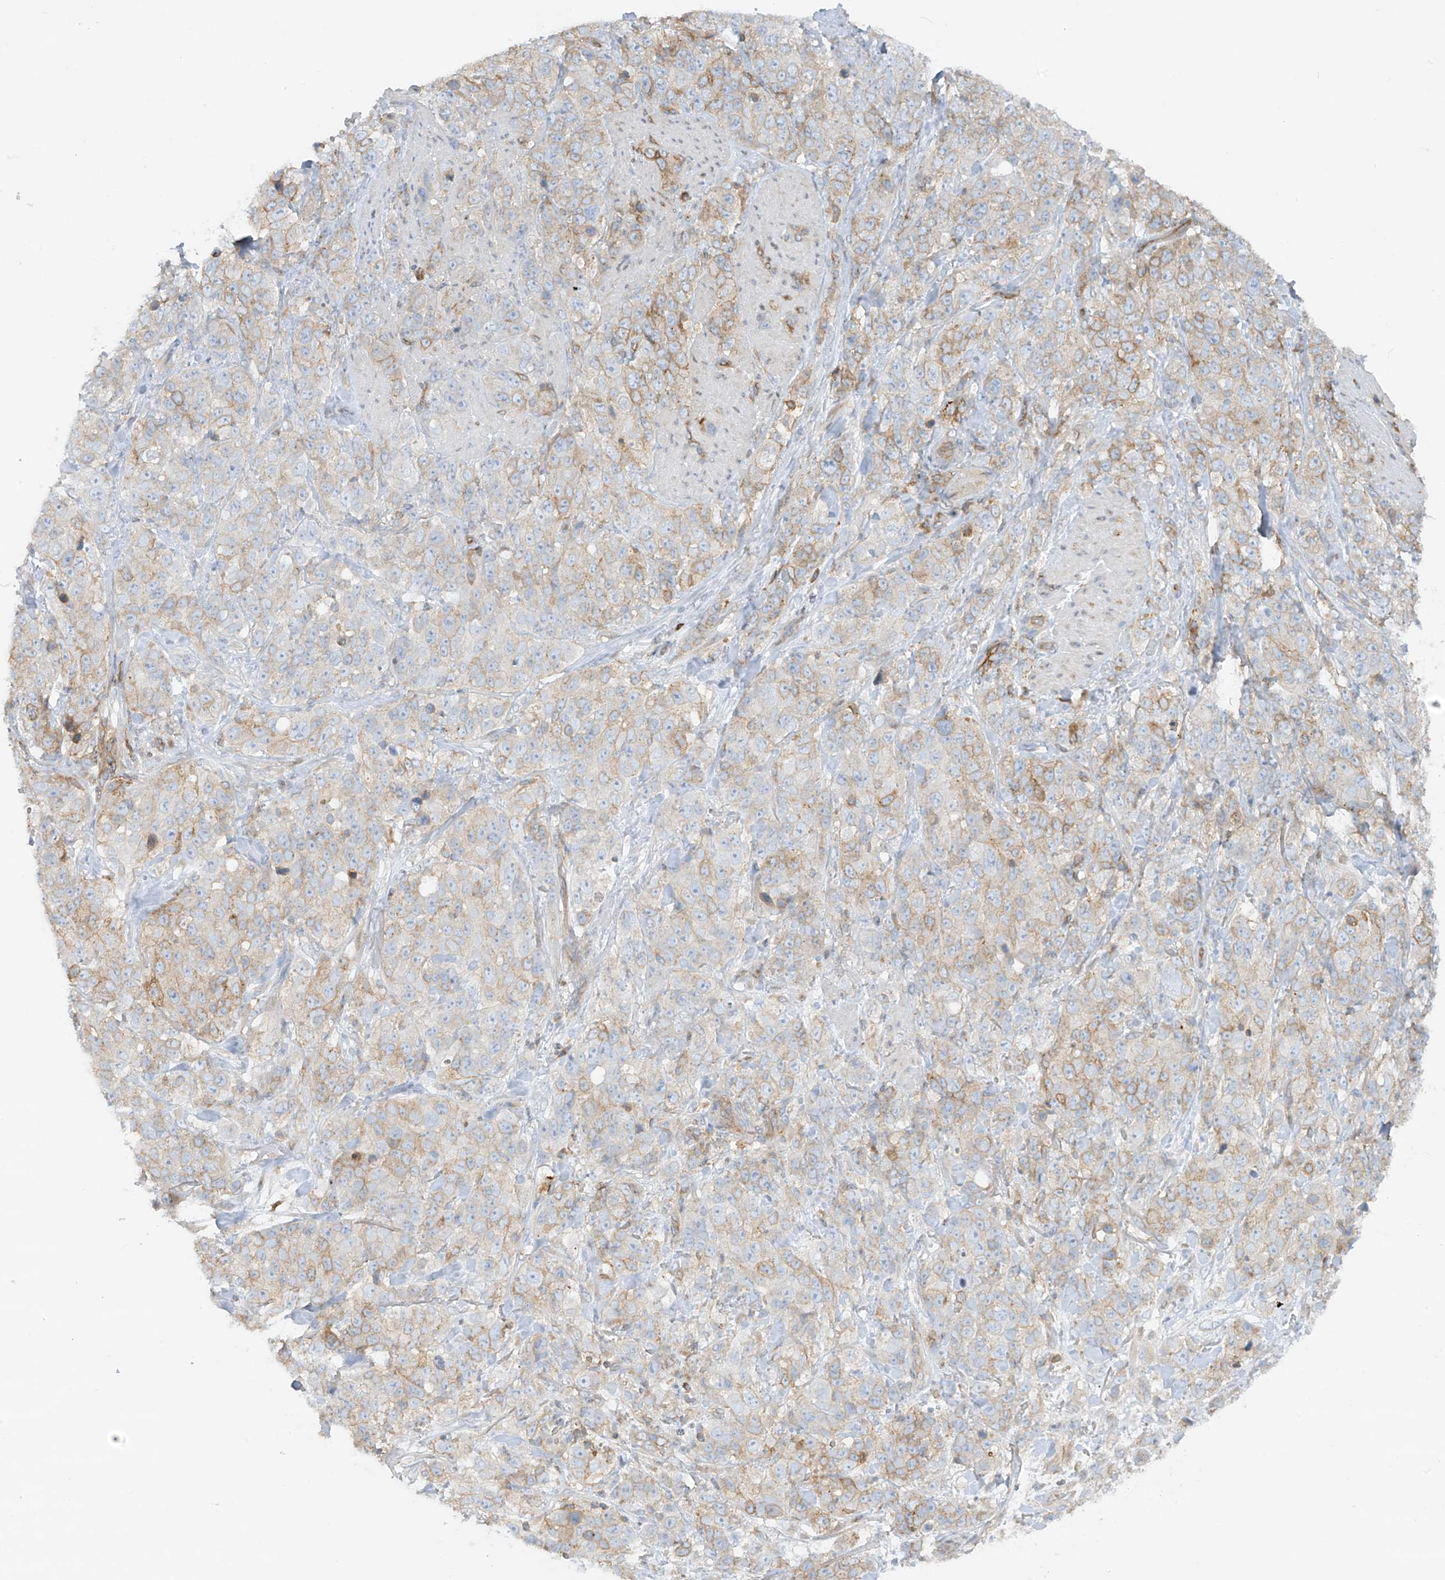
{"staining": {"intensity": "moderate", "quantity": "<25%", "location": "cytoplasmic/membranous"}, "tissue": "stomach cancer", "cell_type": "Tumor cells", "image_type": "cancer", "snomed": [{"axis": "morphology", "description": "Adenocarcinoma, NOS"}, {"axis": "topography", "description": "Stomach"}], "caption": "Stomach cancer (adenocarcinoma) stained for a protein (brown) reveals moderate cytoplasmic/membranous positive staining in about <25% of tumor cells.", "gene": "HLA-E", "patient": {"sex": "male", "age": 48}}